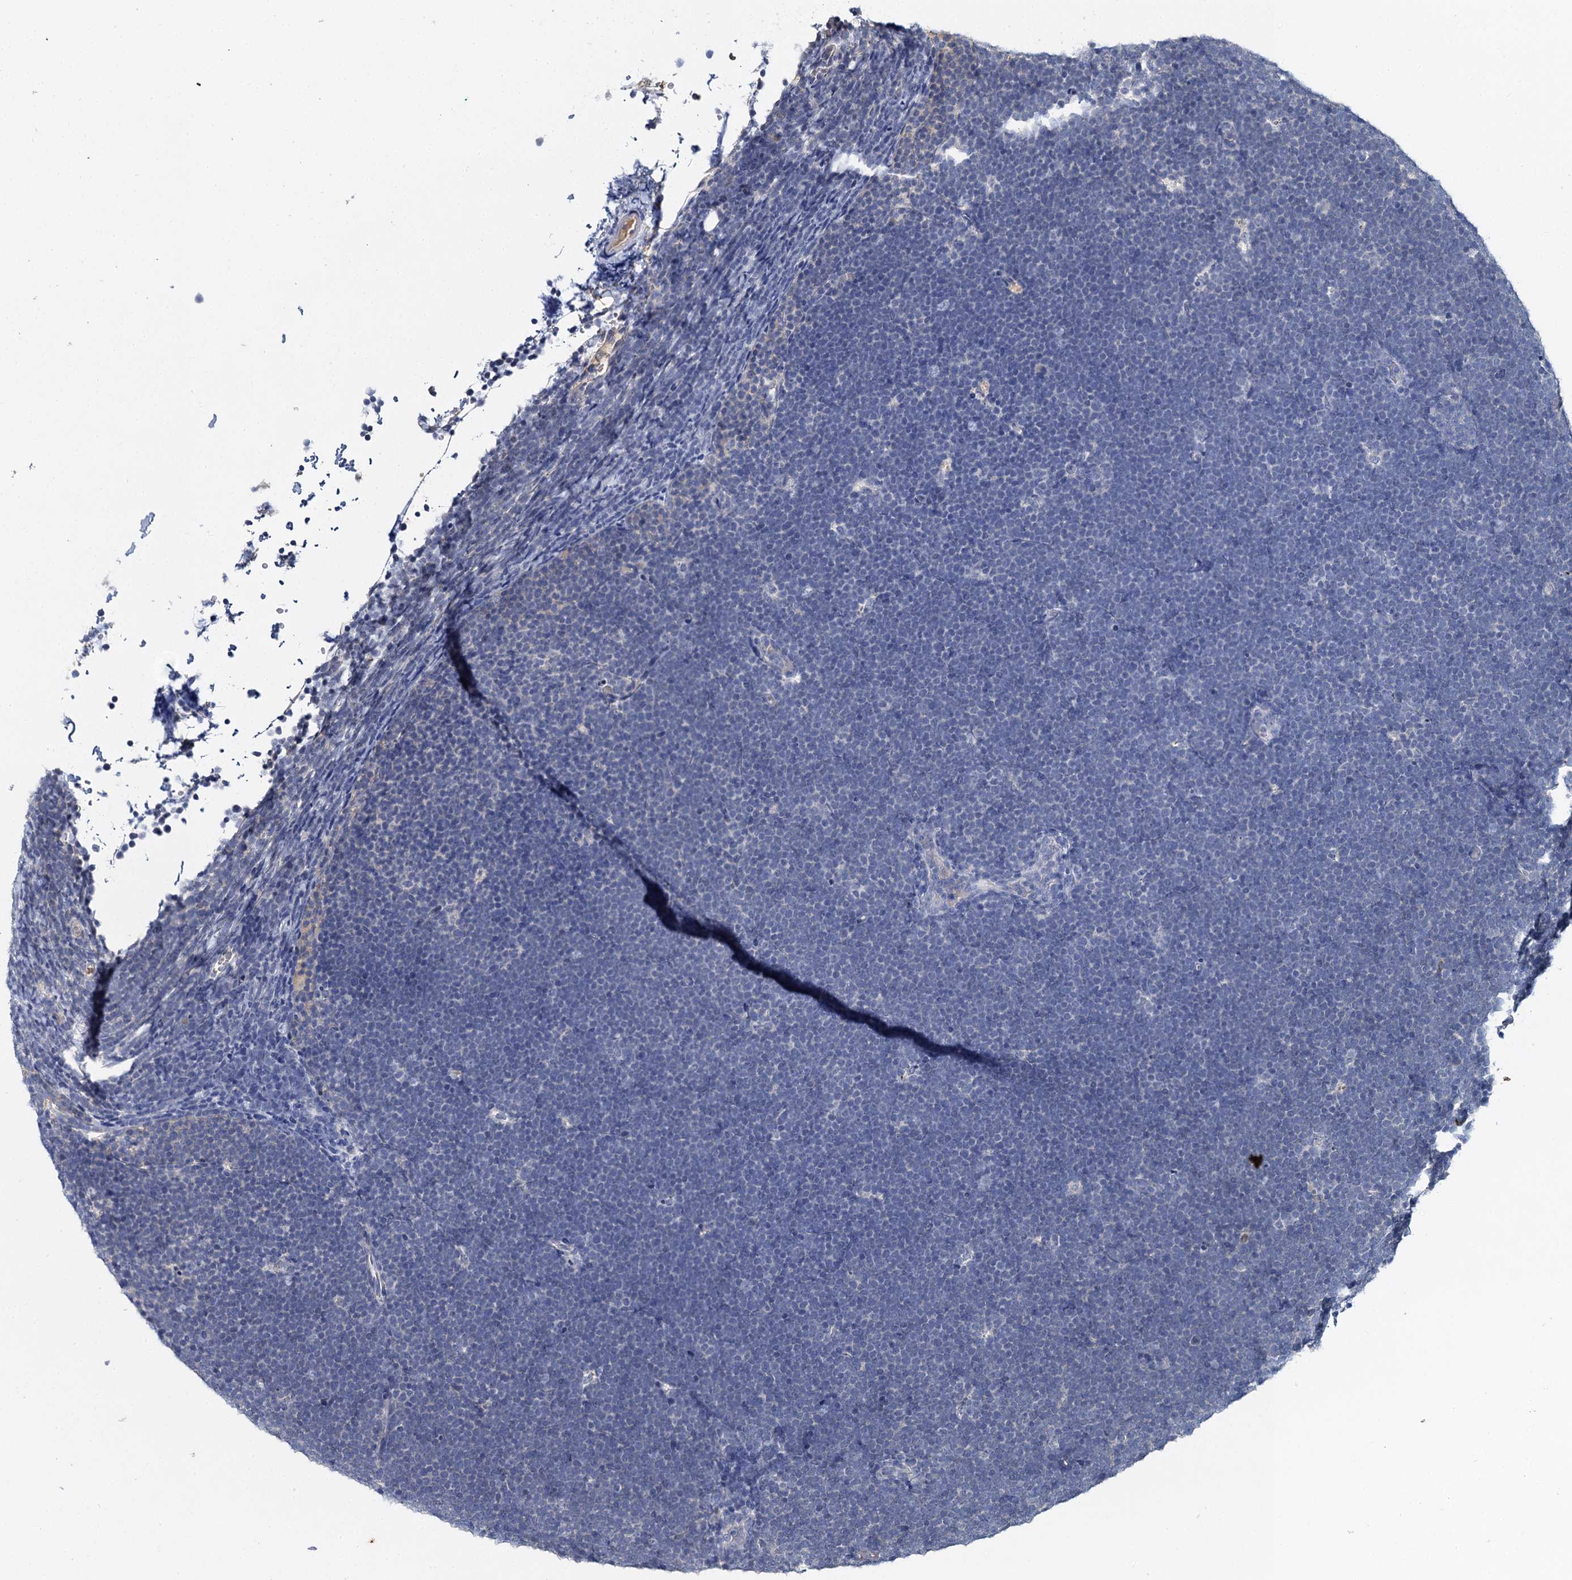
{"staining": {"intensity": "negative", "quantity": "none", "location": "none"}, "tissue": "lymphoma", "cell_type": "Tumor cells", "image_type": "cancer", "snomed": [{"axis": "morphology", "description": "Malignant lymphoma, non-Hodgkin's type, High grade"}, {"axis": "topography", "description": "Lymph node"}], "caption": "Tumor cells show no significant protein staining in lymphoma.", "gene": "SLC11A2", "patient": {"sex": "male", "age": 13}}